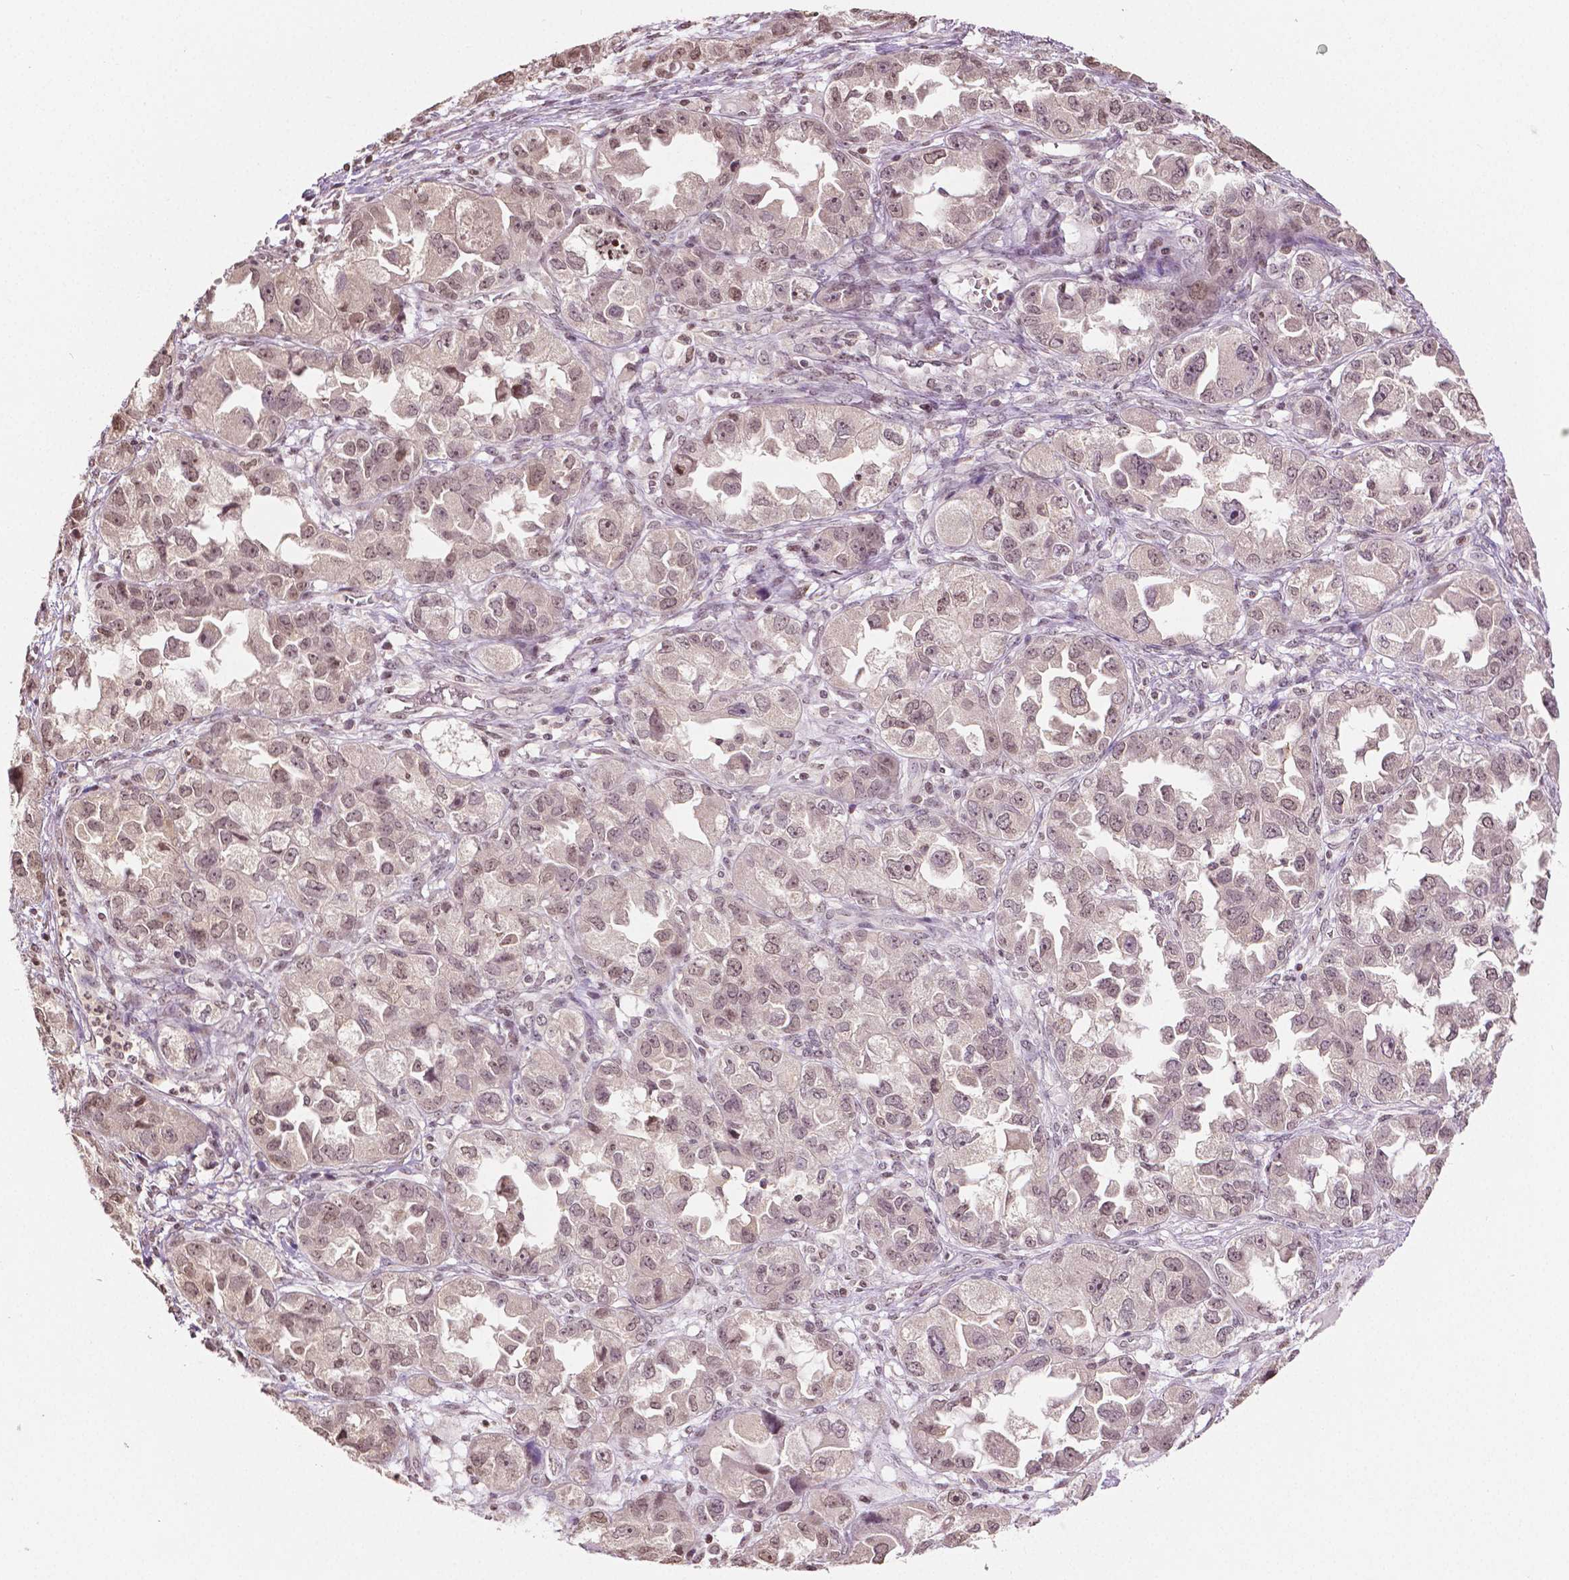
{"staining": {"intensity": "moderate", "quantity": ">75%", "location": "nuclear"}, "tissue": "ovarian cancer", "cell_type": "Tumor cells", "image_type": "cancer", "snomed": [{"axis": "morphology", "description": "Cystadenocarcinoma, serous, NOS"}, {"axis": "topography", "description": "Ovary"}], "caption": "Ovarian cancer (serous cystadenocarcinoma) stained with DAB (3,3'-diaminobenzidine) immunohistochemistry reveals medium levels of moderate nuclear expression in approximately >75% of tumor cells. (Stains: DAB in brown, nuclei in blue, Microscopy: brightfield microscopy at high magnification).", "gene": "DEK", "patient": {"sex": "female", "age": 84}}